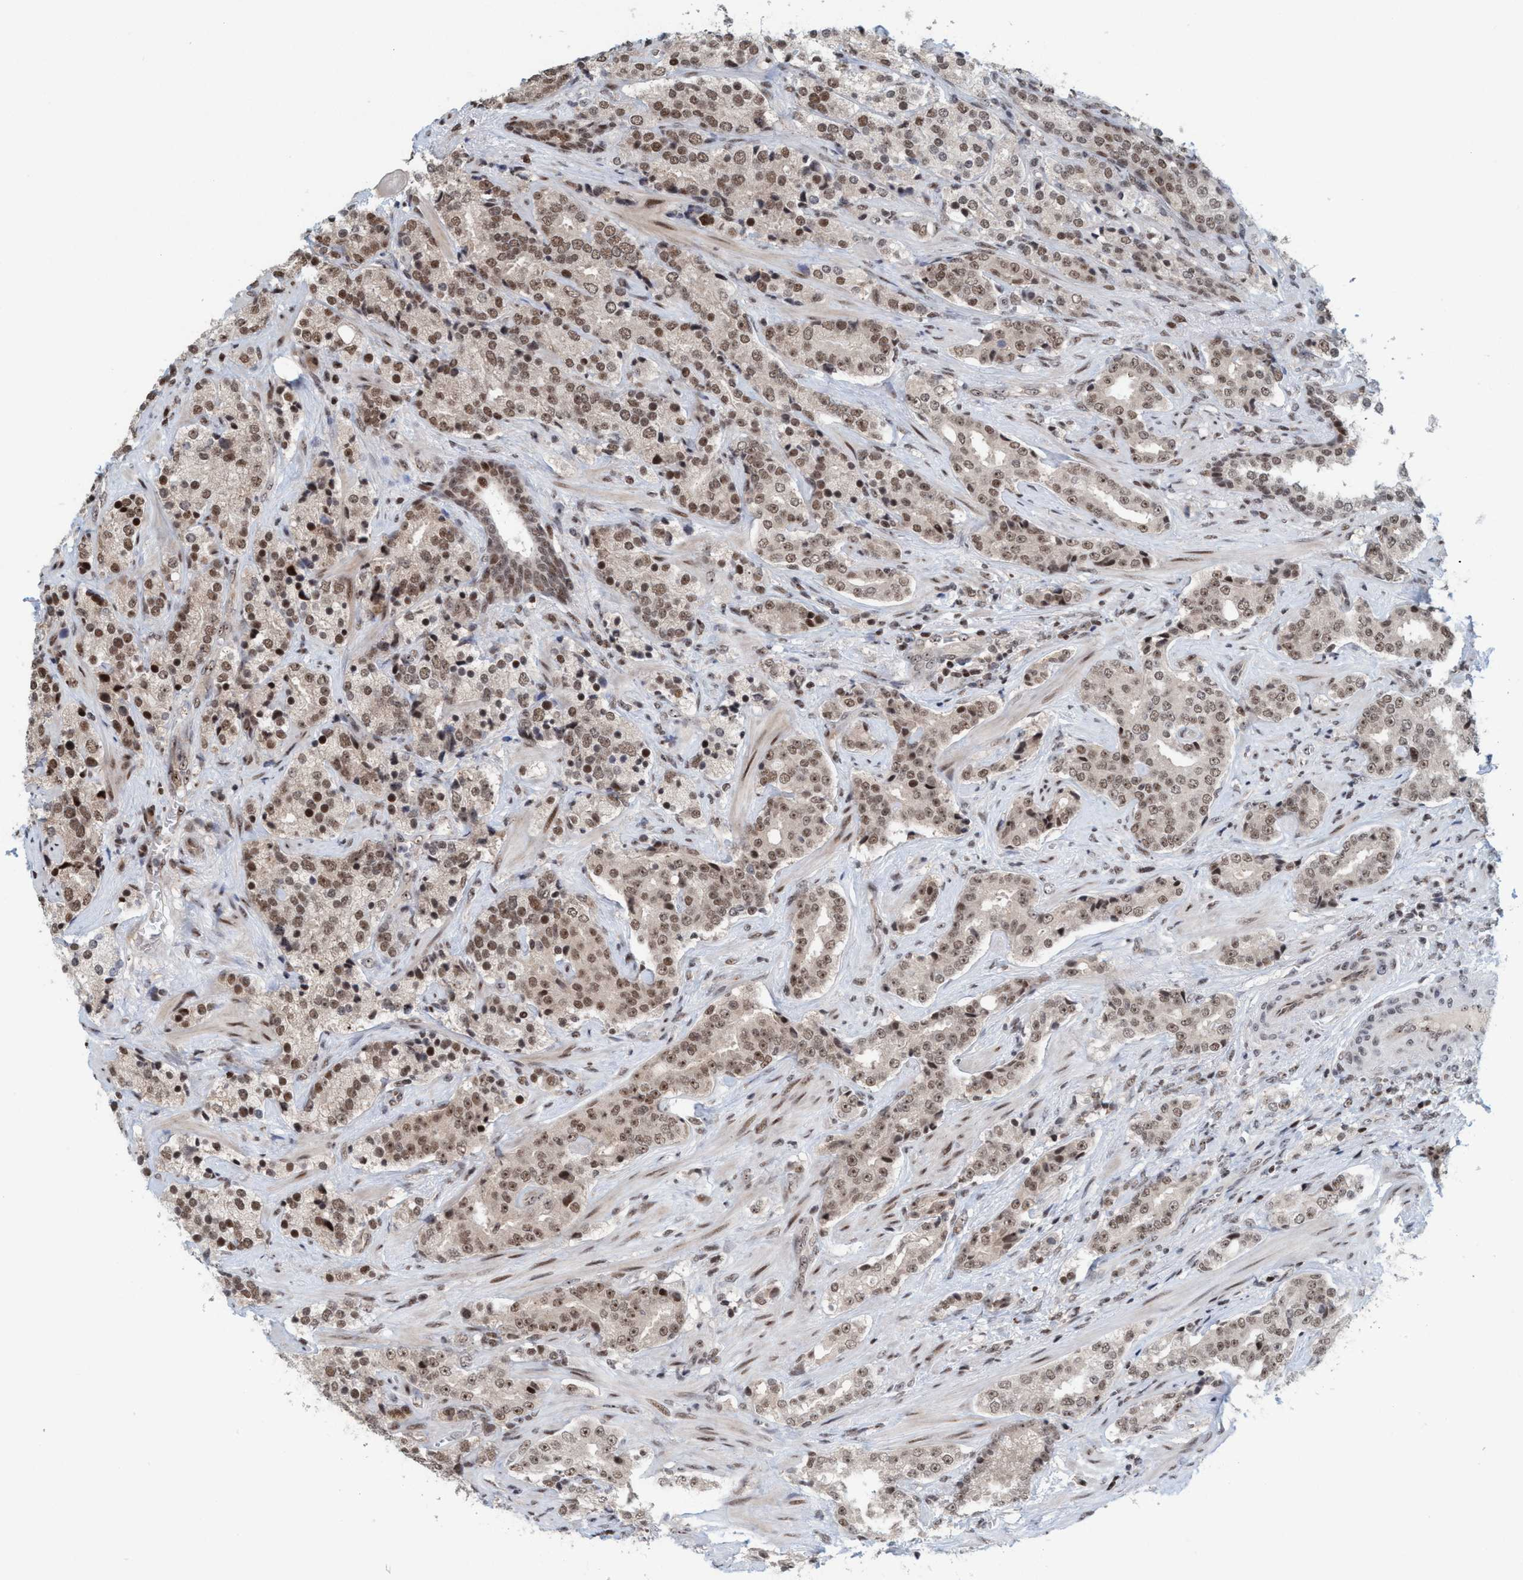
{"staining": {"intensity": "moderate", "quantity": ">75%", "location": "nuclear"}, "tissue": "prostate cancer", "cell_type": "Tumor cells", "image_type": "cancer", "snomed": [{"axis": "morphology", "description": "Adenocarcinoma, High grade"}, {"axis": "topography", "description": "Prostate"}], "caption": "Approximately >75% of tumor cells in human prostate adenocarcinoma (high-grade) show moderate nuclear protein positivity as visualized by brown immunohistochemical staining.", "gene": "SMCR8", "patient": {"sex": "male", "age": 71}}